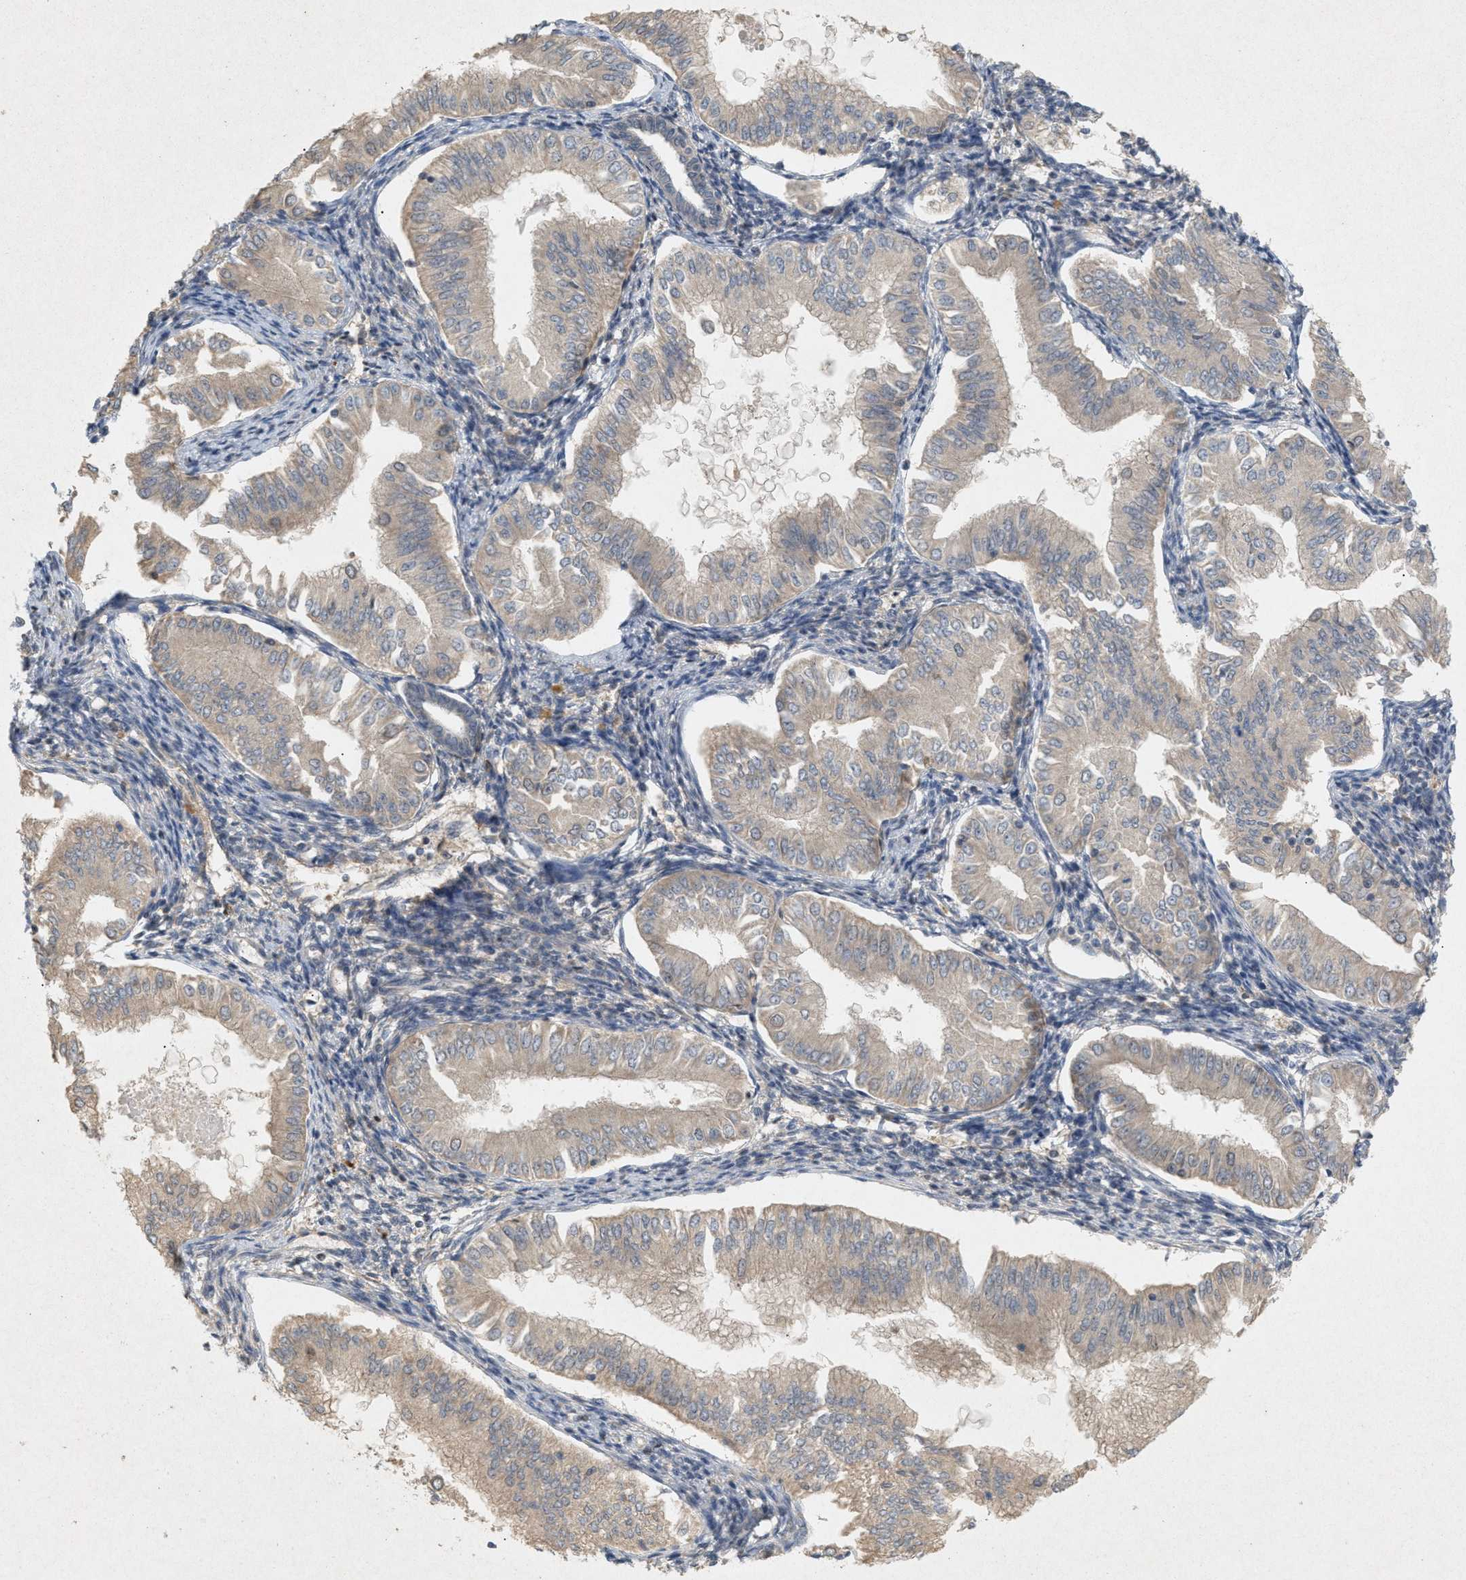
{"staining": {"intensity": "weak", "quantity": "<25%", "location": "cytoplasmic/membranous"}, "tissue": "endometrial cancer", "cell_type": "Tumor cells", "image_type": "cancer", "snomed": [{"axis": "morphology", "description": "Normal tissue, NOS"}, {"axis": "morphology", "description": "Adenocarcinoma, NOS"}, {"axis": "topography", "description": "Endometrium"}], "caption": "Endometrial cancer (adenocarcinoma) was stained to show a protein in brown. There is no significant positivity in tumor cells.", "gene": "DCAF7", "patient": {"sex": "female", "age": 53}}